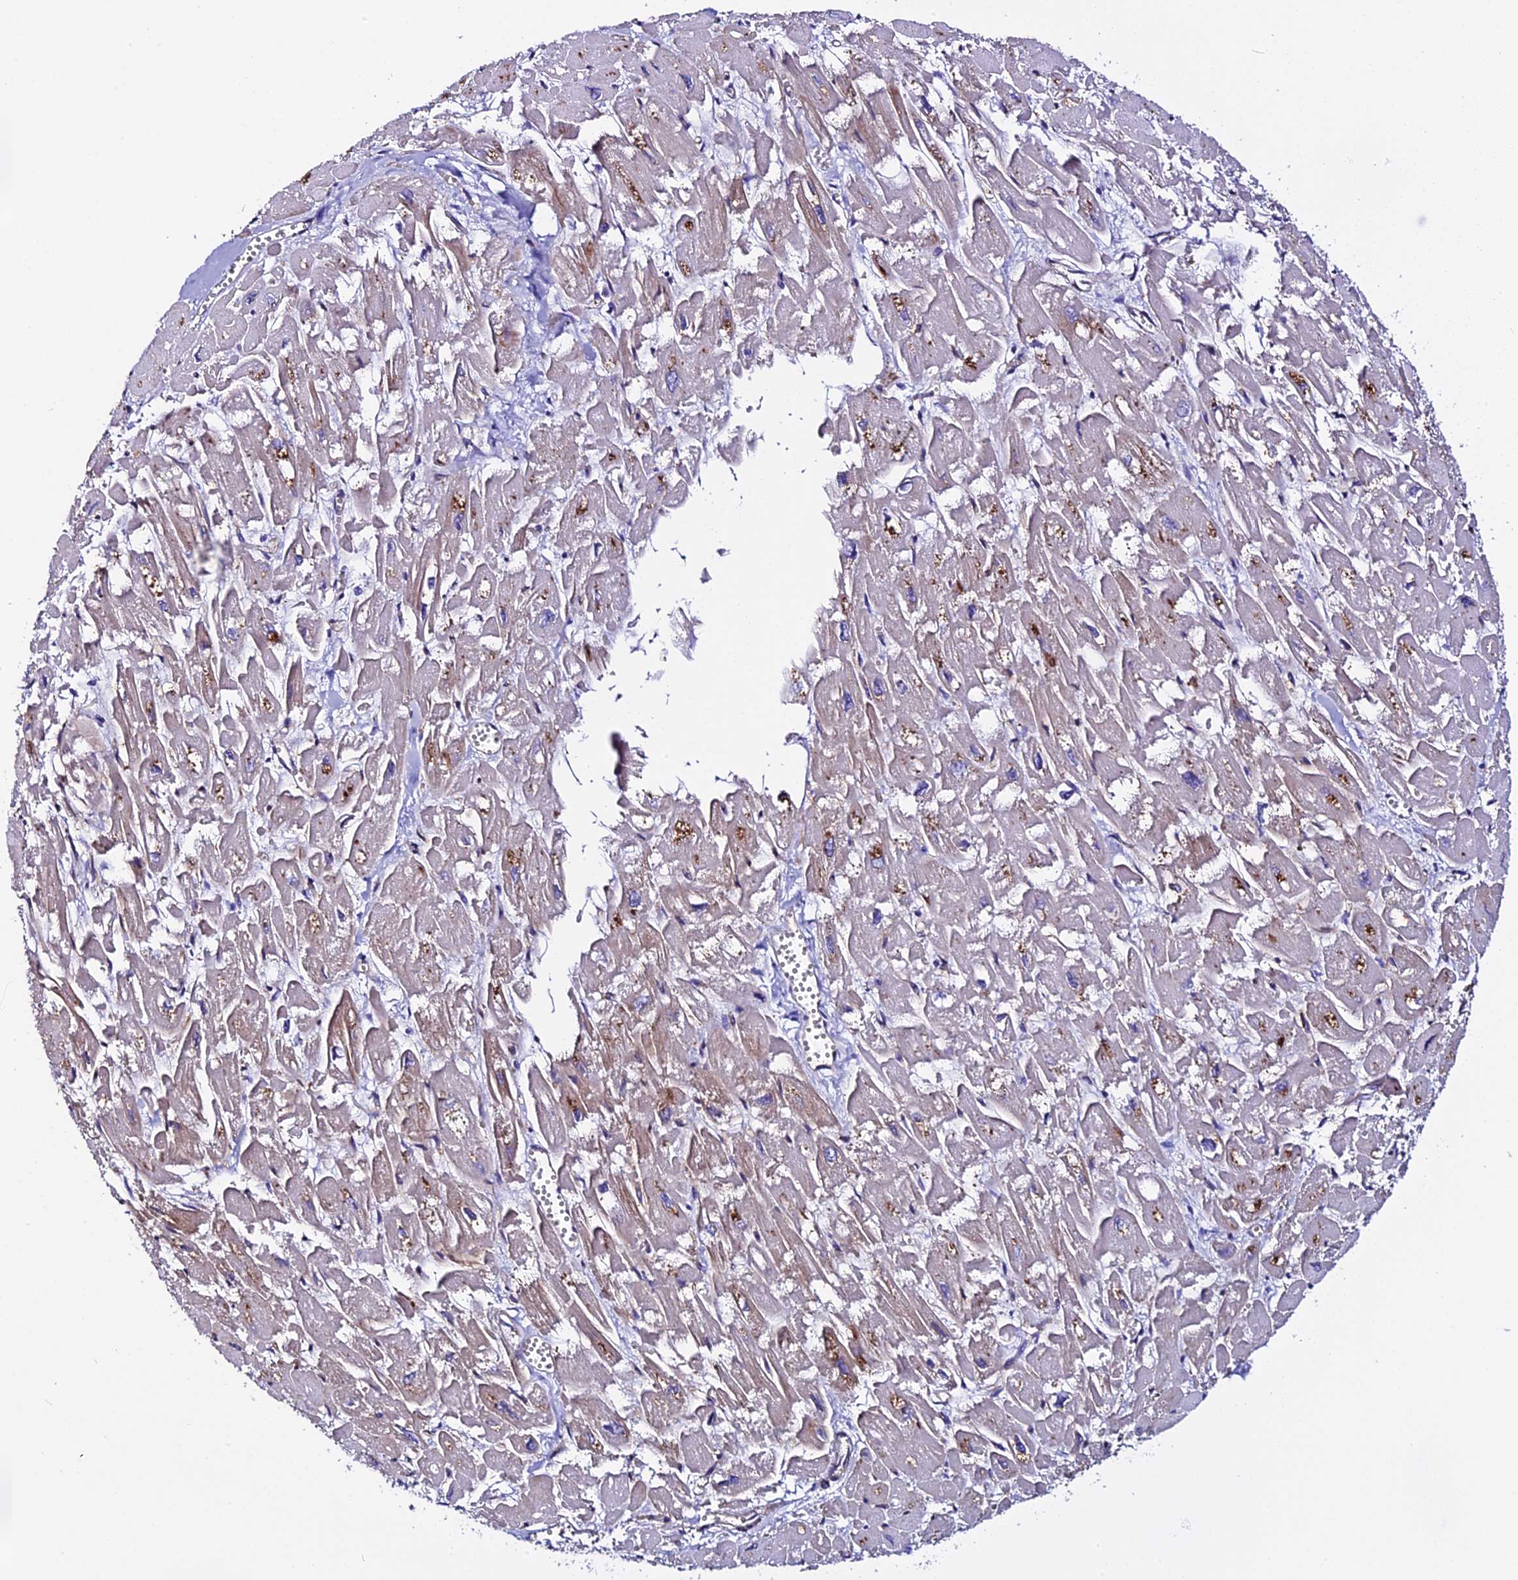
{"staining": {"intensity": "moderate", "quantity": "<25%", "location": "cytoplasmic/membranous"}, "tissue": "heart muscle", "cell_type": "Cardiomyocytes", "image_type": "normal", "snomed": [{"axis": "morphology", "description": "Normal tissue, NOS"}, {"axis": "topography", "description": "Heart"}], "caption": "The image exhibits a brown stain indicating the presence of a protein in the cytoplasmic/membranous of cardiomyocytes in heart muscle.", "gene": "NOD2", "patient": {"sex": "male", "age": 54}}